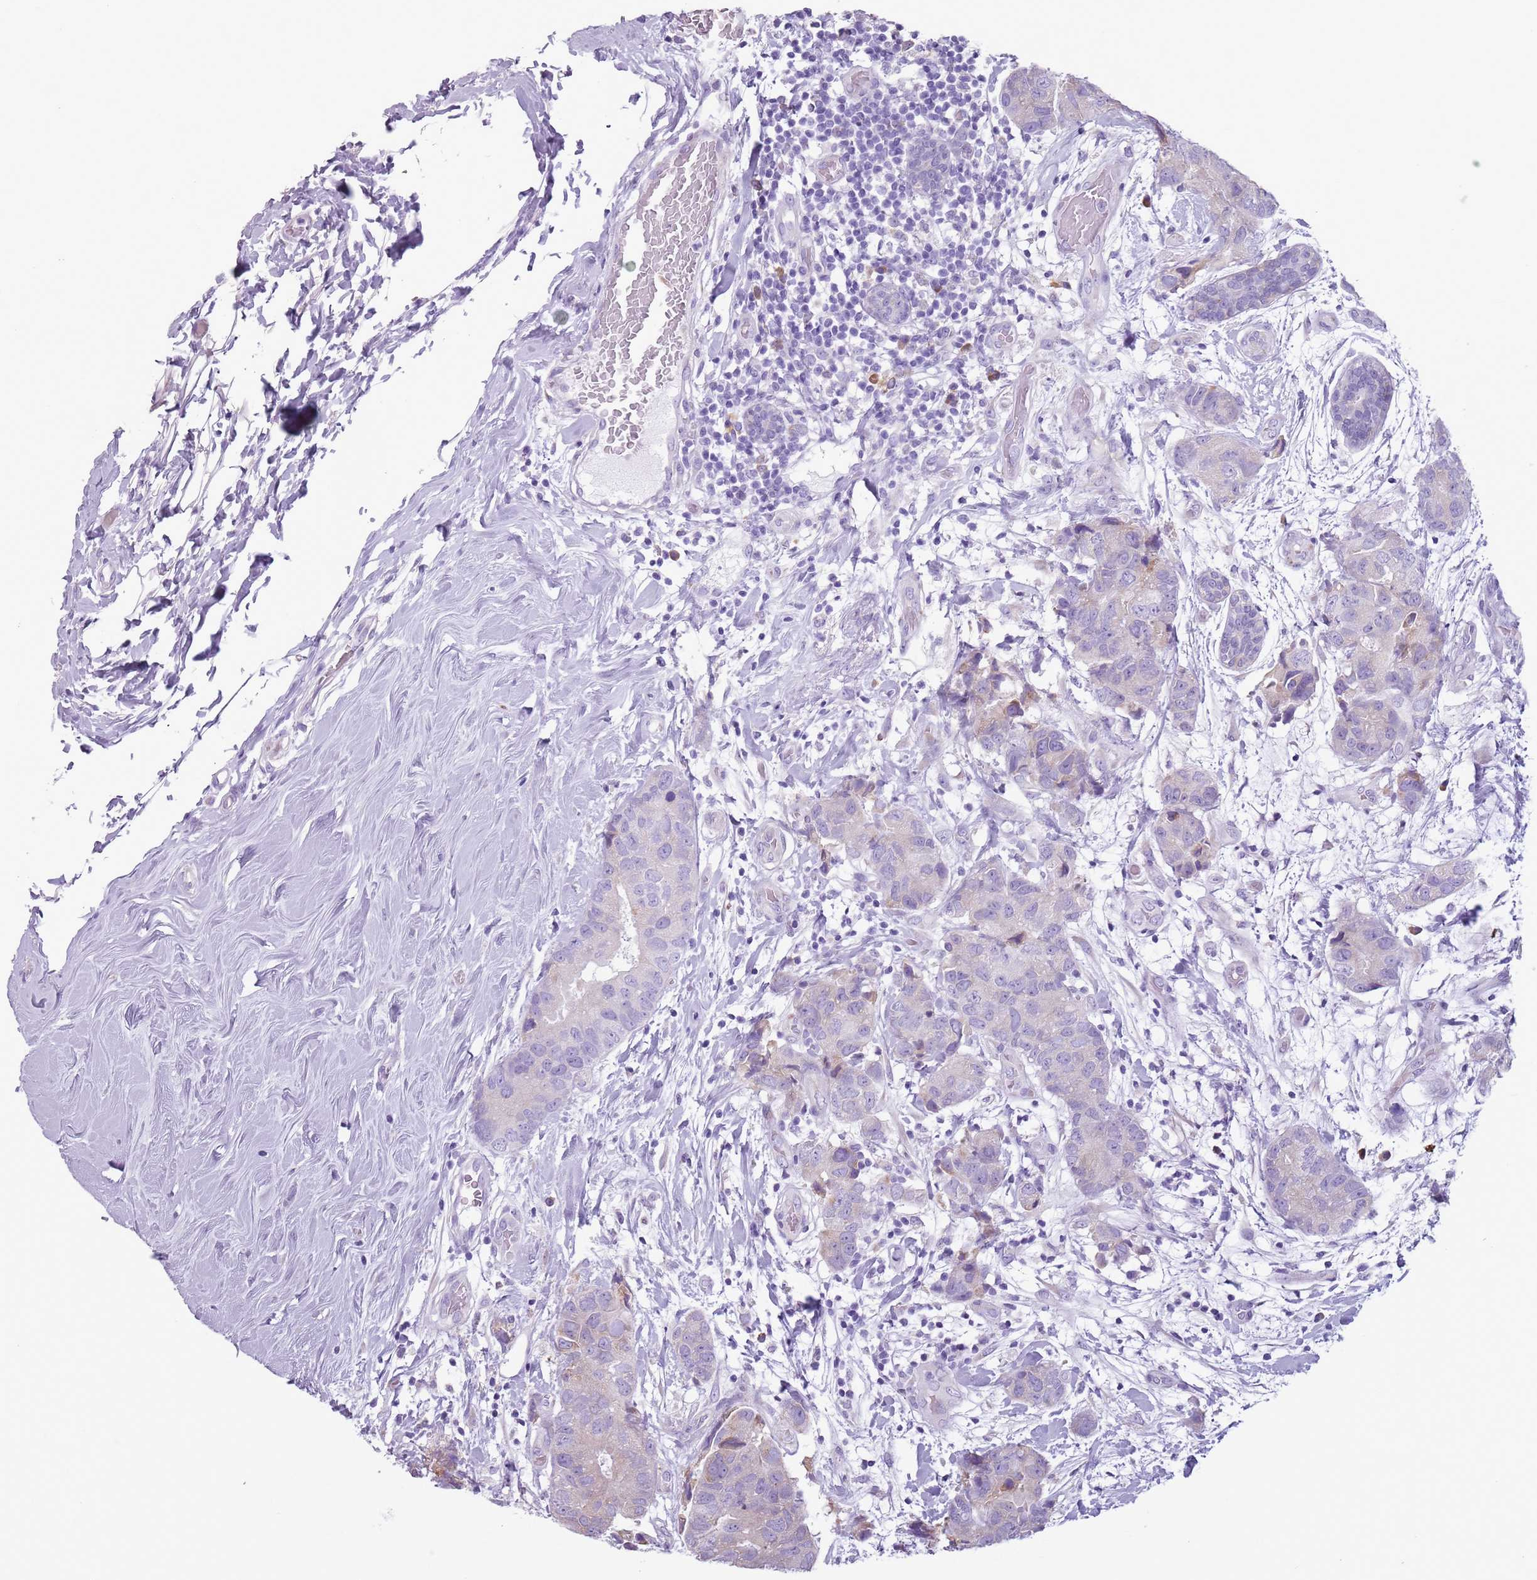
{"staining": {"intensity": "negative", "quantity": "none", "location": "none"}, "tissue": "breast cancer", "cell_type": "Tumor cells", "image_type": "cancer", "snomed": [{"axis": "morphology", "description": "Duct carcinoma"}, {"axis": "topography", "description": "Breast"}], "caption": "IHC photomicrograph of neoplastic tissue: human breast cancer (intraductal carcinoma) stained with DAB (3,3'-diaminobenzidine) displays no significant protein staining in tumor cells. (DAB immunohistochemistry, high magnification).", "gene": "HYOU1", "patient": {"sex": "female", "age": 62}}